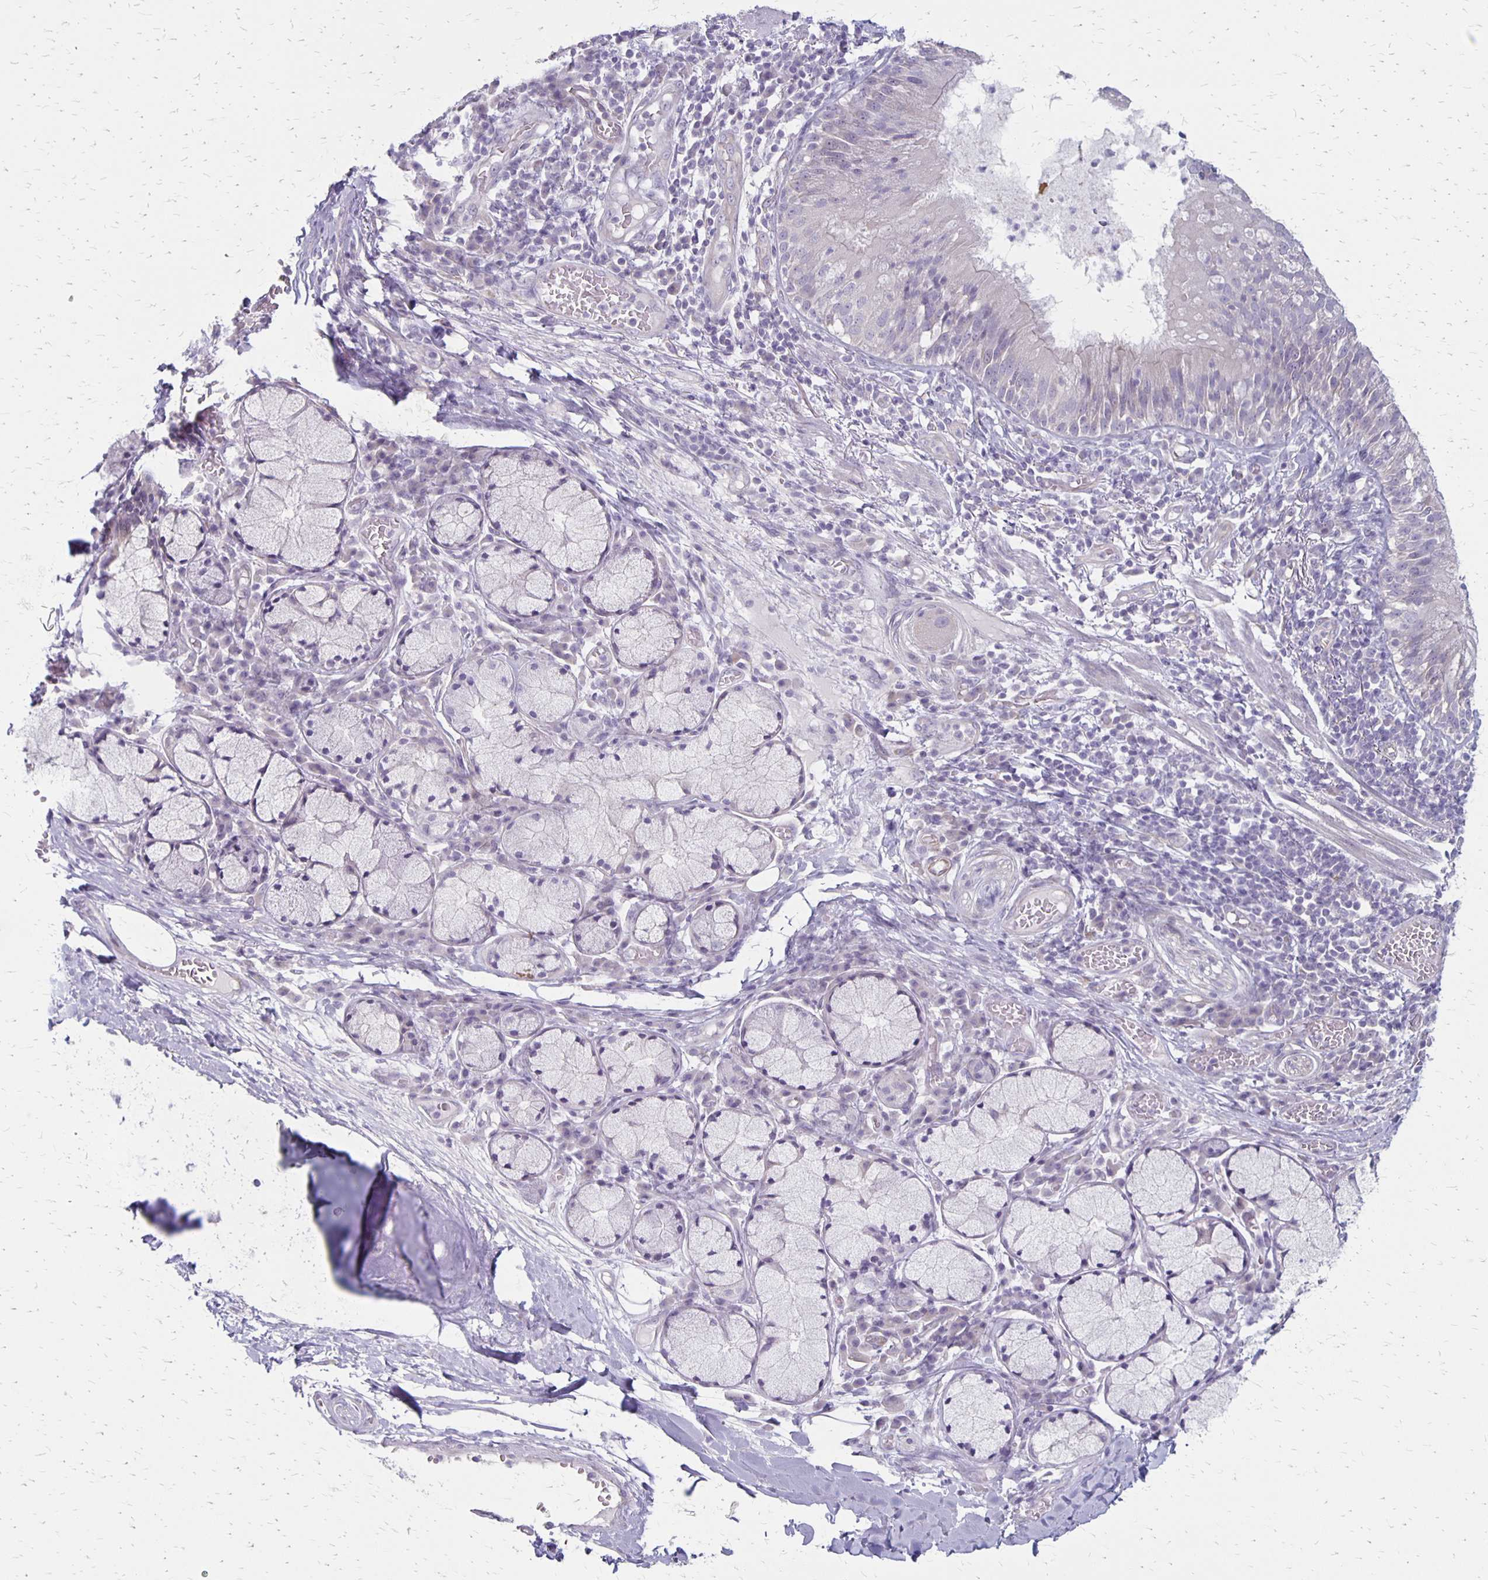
{"staining": {"intensity": "negative", "quantity": "none", "location": "none"}, "tissue": "soft tissue", "cell_type": "Chondrocytes", "image_type": "normal", "snomed": [{"axis": "morphology", "description": "Normal tissue, NOS"}, {"axis": "topography", "description": "Cartilage tissue"}, {"axis": "topography", "description": "Bronchus"}], "caption": "High power microscopy photomicrograph of an immunohistochemistry micrograph of unremarkable soft tissue, revealing no significant staining in chondrocytes.", "gene": "HOMER1", "patient": {"sex": "male", "age": 56}}